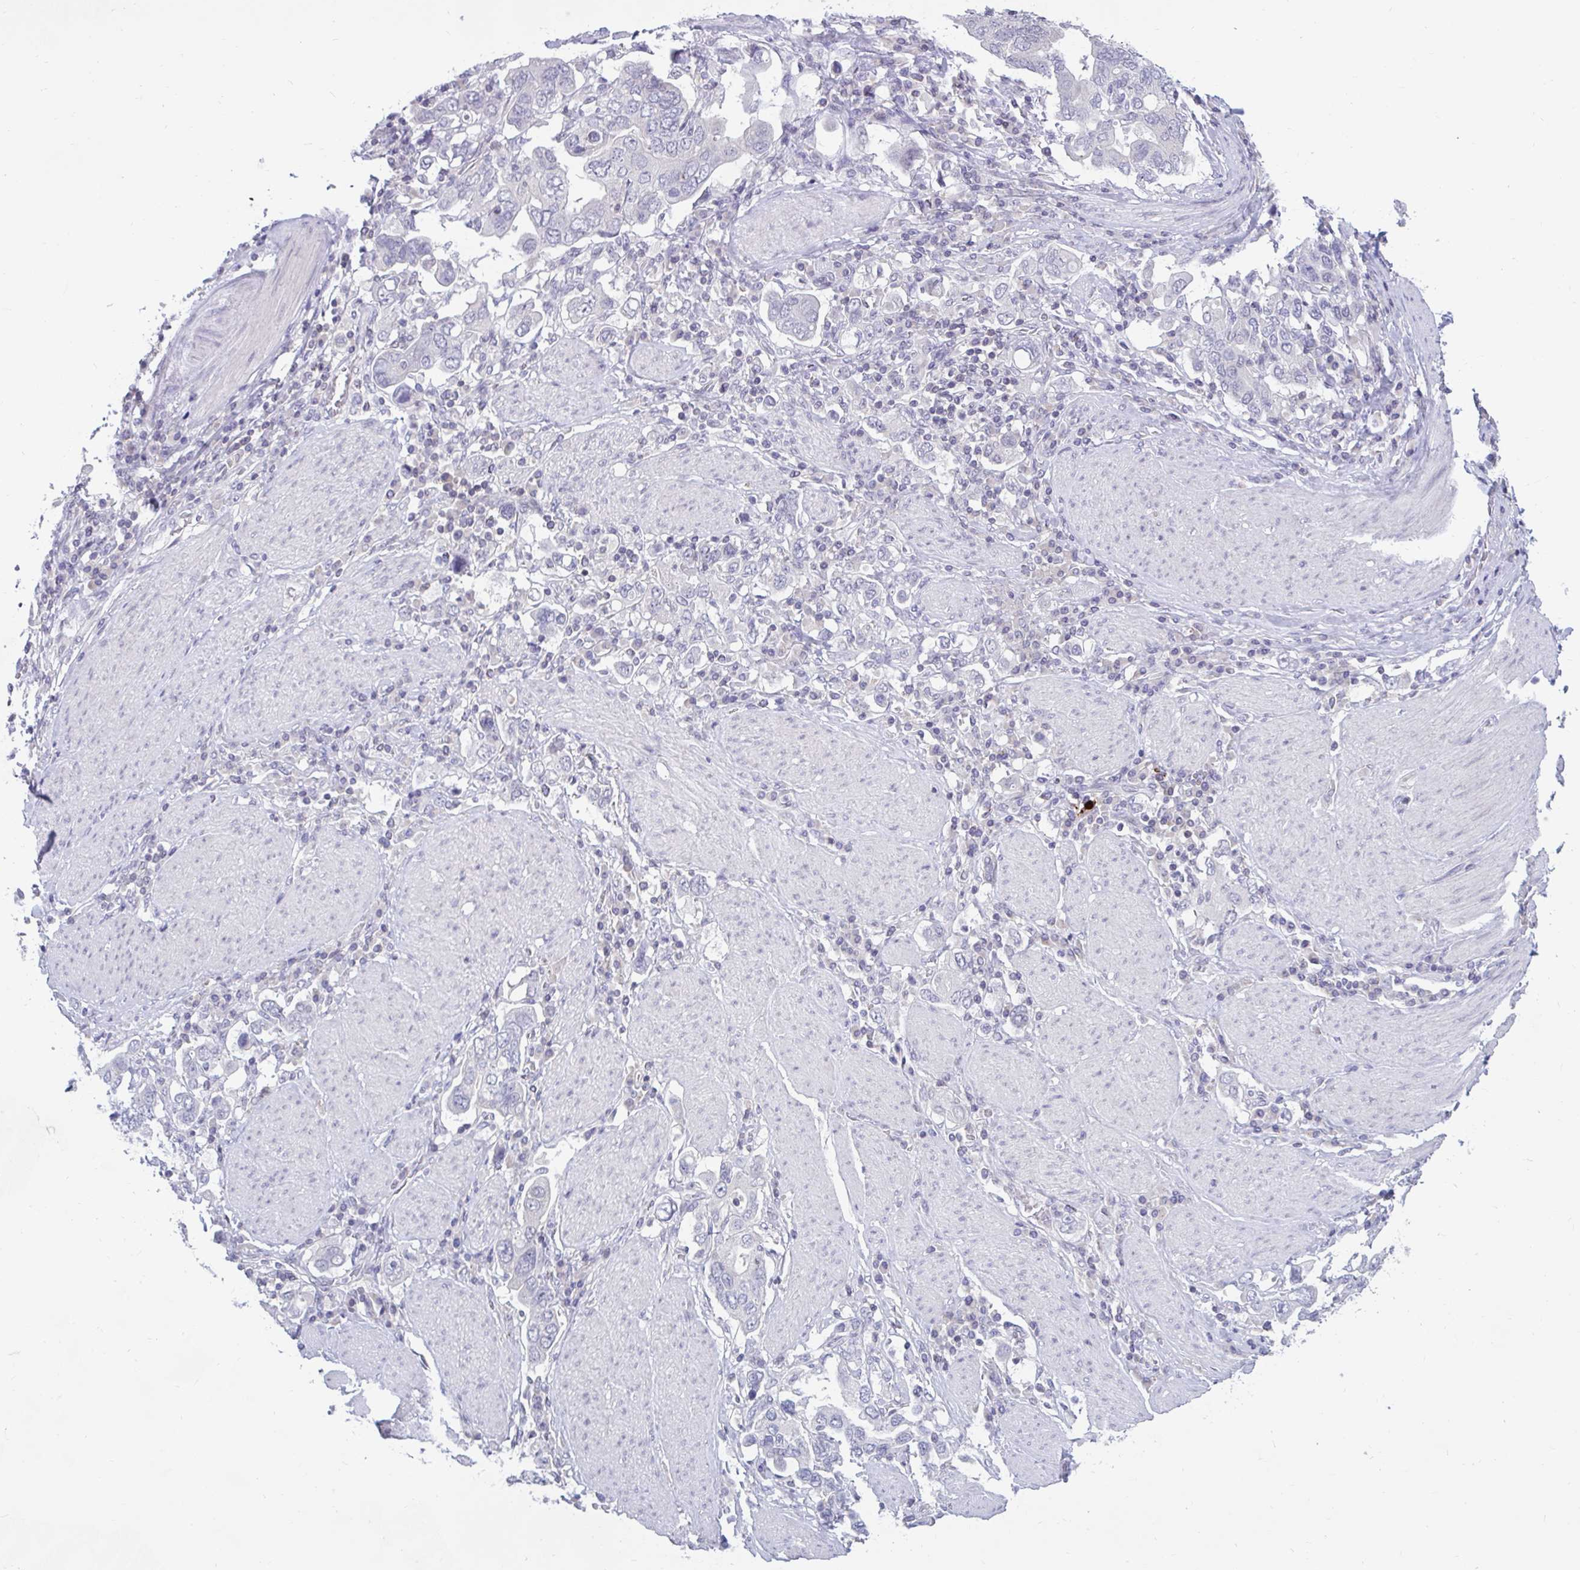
{"staining": {"intensity": "negative", "quantity": "none", "location": "none"}, "tissue": "stomach cancer", "cell_type": "Tumor cells", "image_type": "cancer", "snomed": [{"axis": "morphology", "description": "Adenocarcinoma, NOS"}, {"axis": "topography", "description": "Stomach, upper"}], "caption": "DAB (3,3'-diaminobenzidine) immunohistochemical staining of human adenocarcinoma (stomach) reveals no significant positivity in tumor cells.", "gene": "ARPP19", "patient": {"sex": "male", "age": 62}}